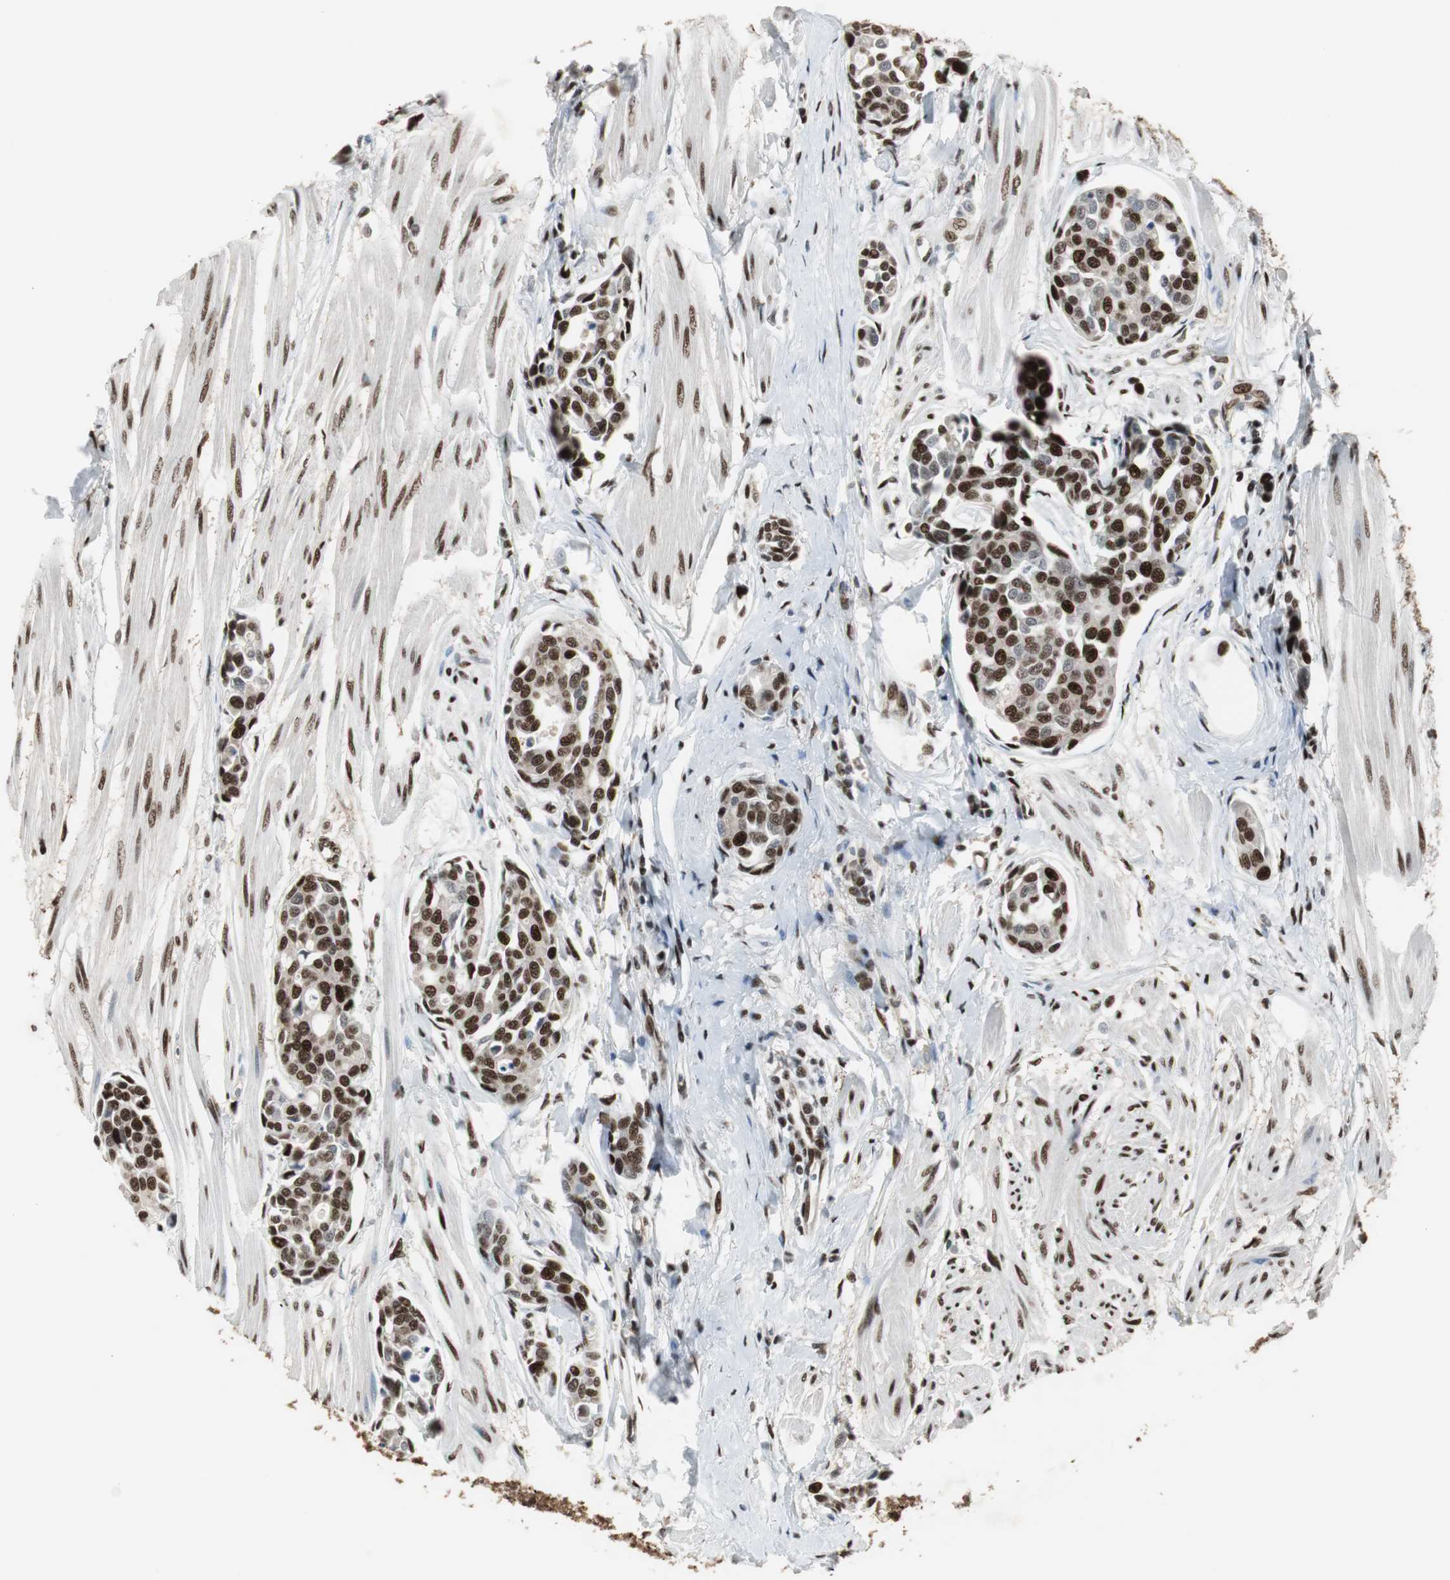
{"staining": {"intensity": "strong", "quantity": ">75%", "location": "nuclear"}, "tissue": "urothelial cancer", "cell_type": "Tumor cells", "image_type": "cancer", "snomed": [{"axis": "morphology", "description": "Urothelial carcinoma, High grade"}, {"axis": "topography", "description": "Urinary bladder"}], "caption": "A histopathology image of human urothelial cancer stained for a protein displays strong nuclear brown staining in tumor cells.", "gene": "TAF5", "patient": {"sex": "male", "age": 78}}